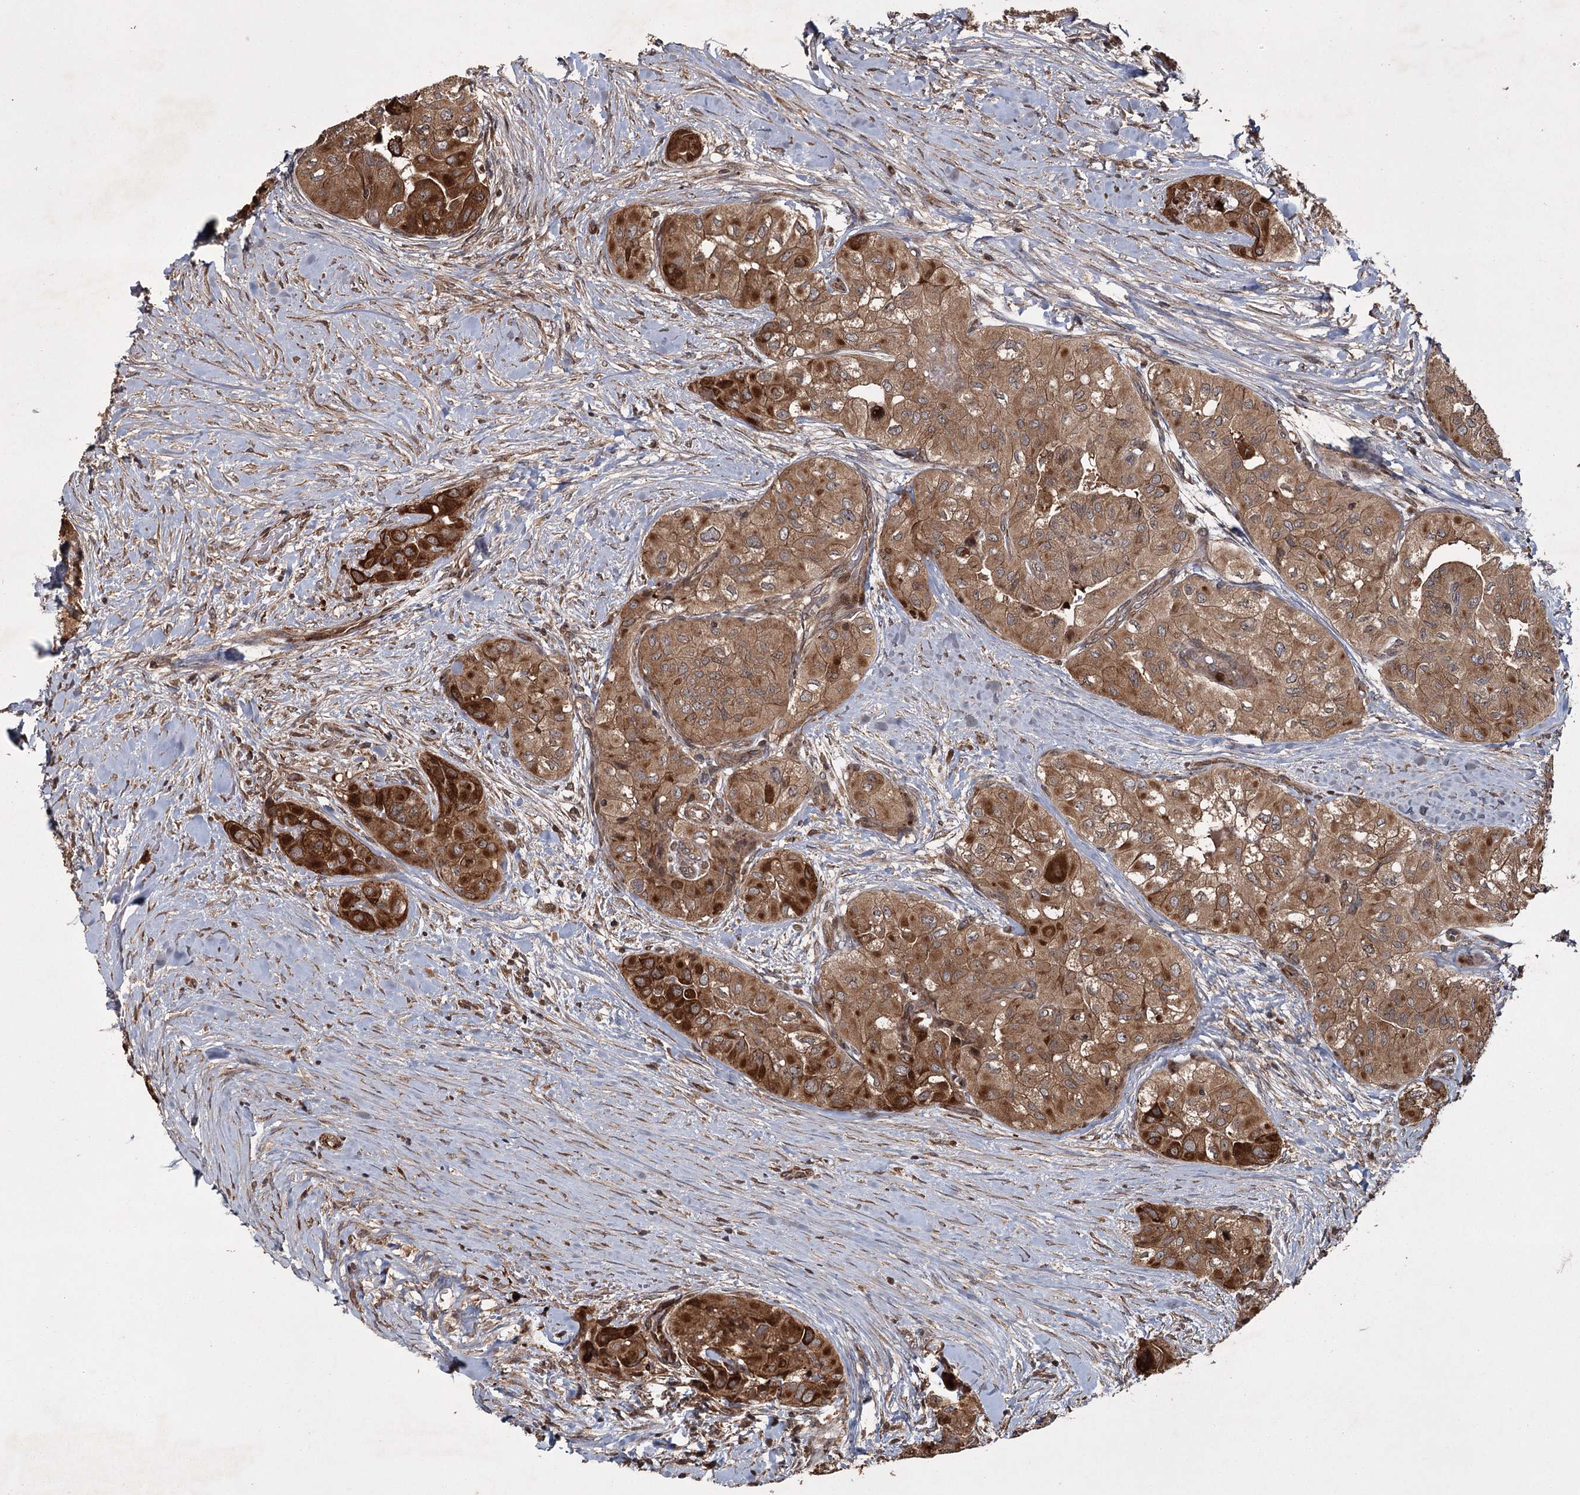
{"staining": {"intensity": "strong", "quantity": "25%-75%", "location": "cytoplasmic/membranous"}, "tissue": "thyroid cancer", "cell_type": "Tumor cells", "image_type": "cancer", "snomed": [{"axis": "morphology", "description": "Papillary adenocarcinoma, NOS"}, {"axis": "topography", "description": "Thyroid gland"}], "caption": "Protein staining demonstrates strong cytoplasmic/membranous positivity in about 25%-75% of tumor cells in thyroid cancer. The protein of interest is shown in brown color, while the nuclei are stained blue.", "gene": "RPAP3", "patient": {"sex": "female", "age": 59}}